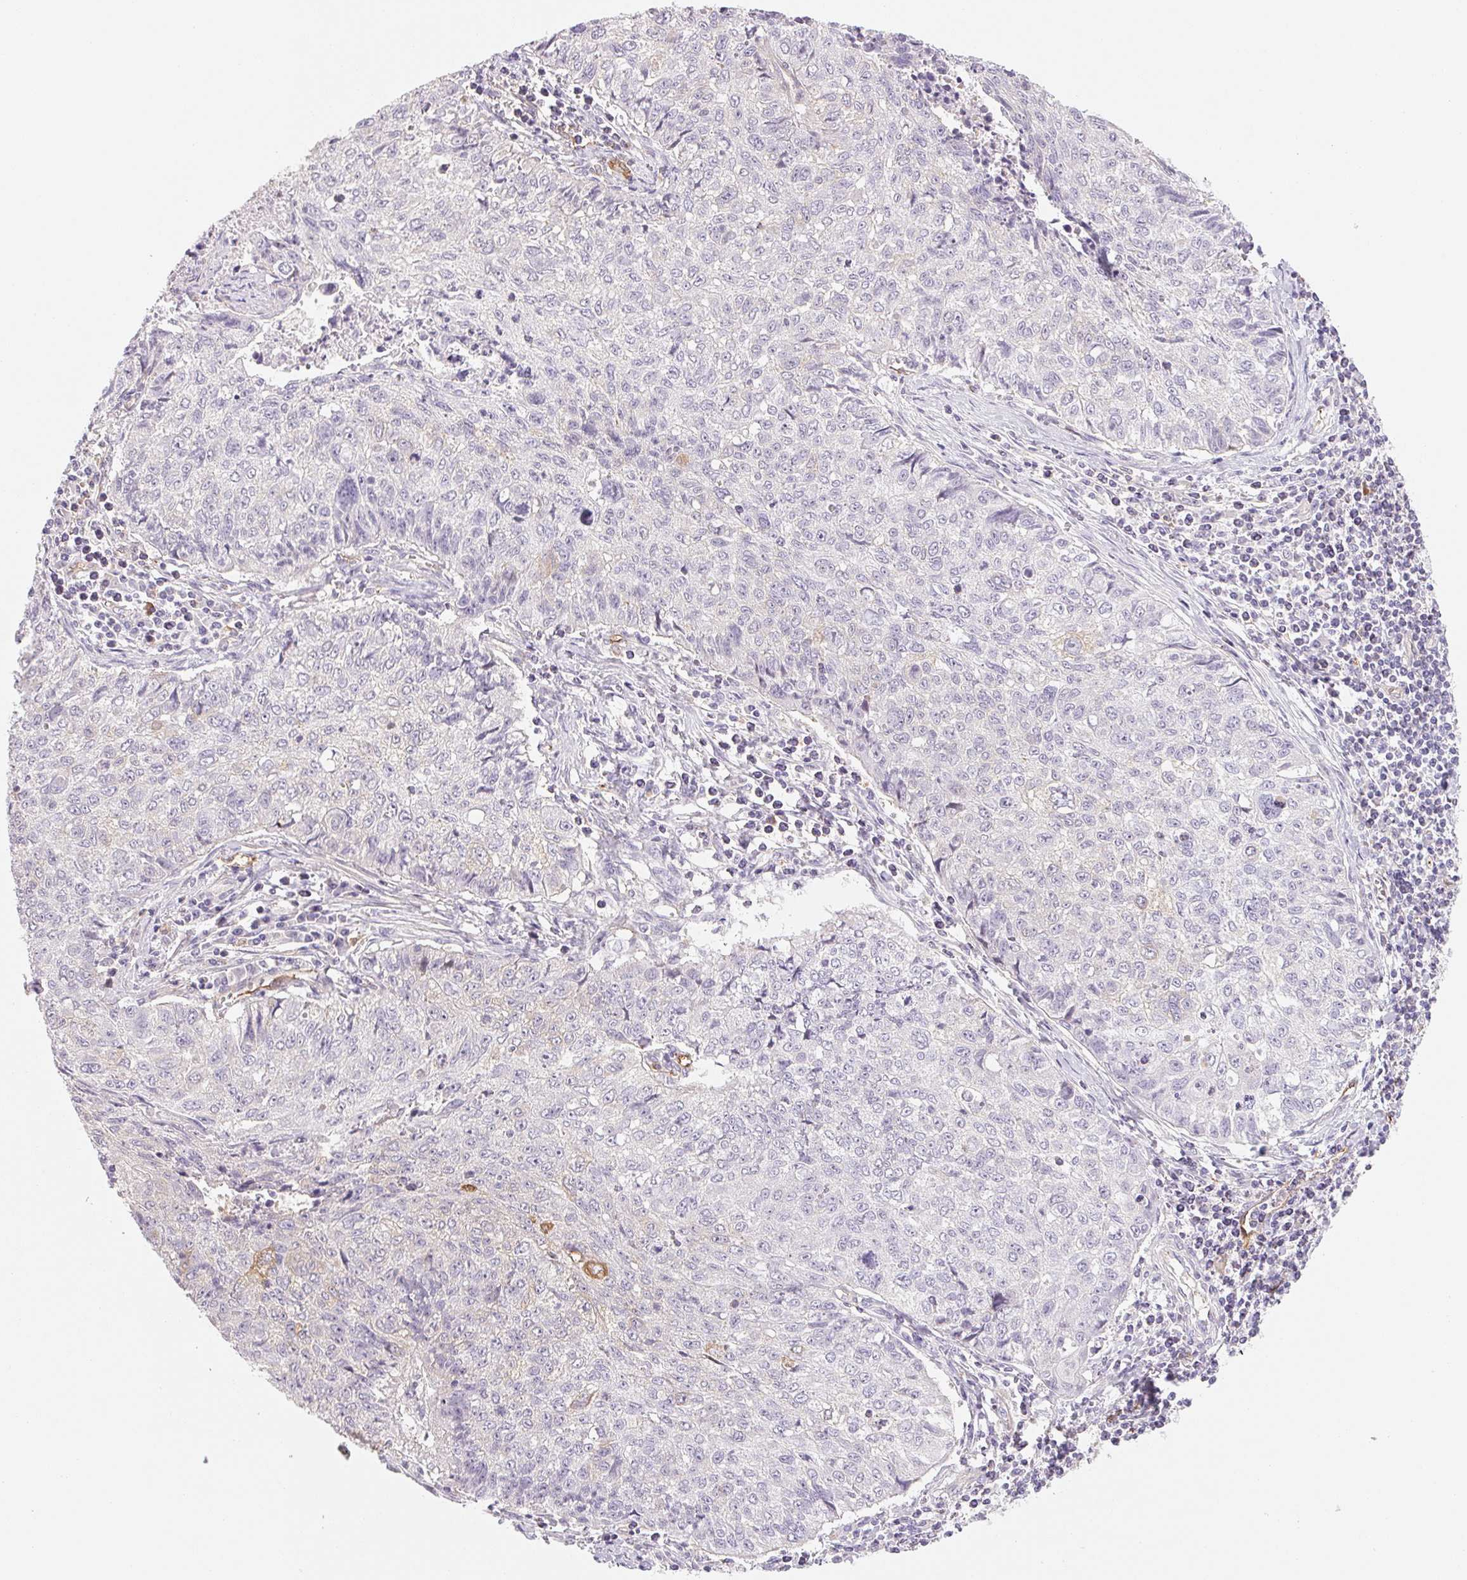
{"staining": {"intensity": "weak", "quantity": "<25%", "location": "cytoplasmic/membranous"}, "tissue": "lung cancer", "cell_type": "Tumor cells", "image_type": "cancer", "snomed": [{"axis": "morphology", "description": "Normal morphology"}, {"axis": "morphology", "description": "Aneuploidy"}, {"axis": "morphology", "description": "Squamous cell carcinoma, NOS"}, {"axis": "topography", "description": "Lymph node"}, {"axis": "topography", "description": "Lung"}], "caption": "Histopathology image shows no significant protein expression in tumor cells of lung squamous cell carcinoma.", "gene": "ANKRD13B", "patient": {"sex": "female", "age": 76}}